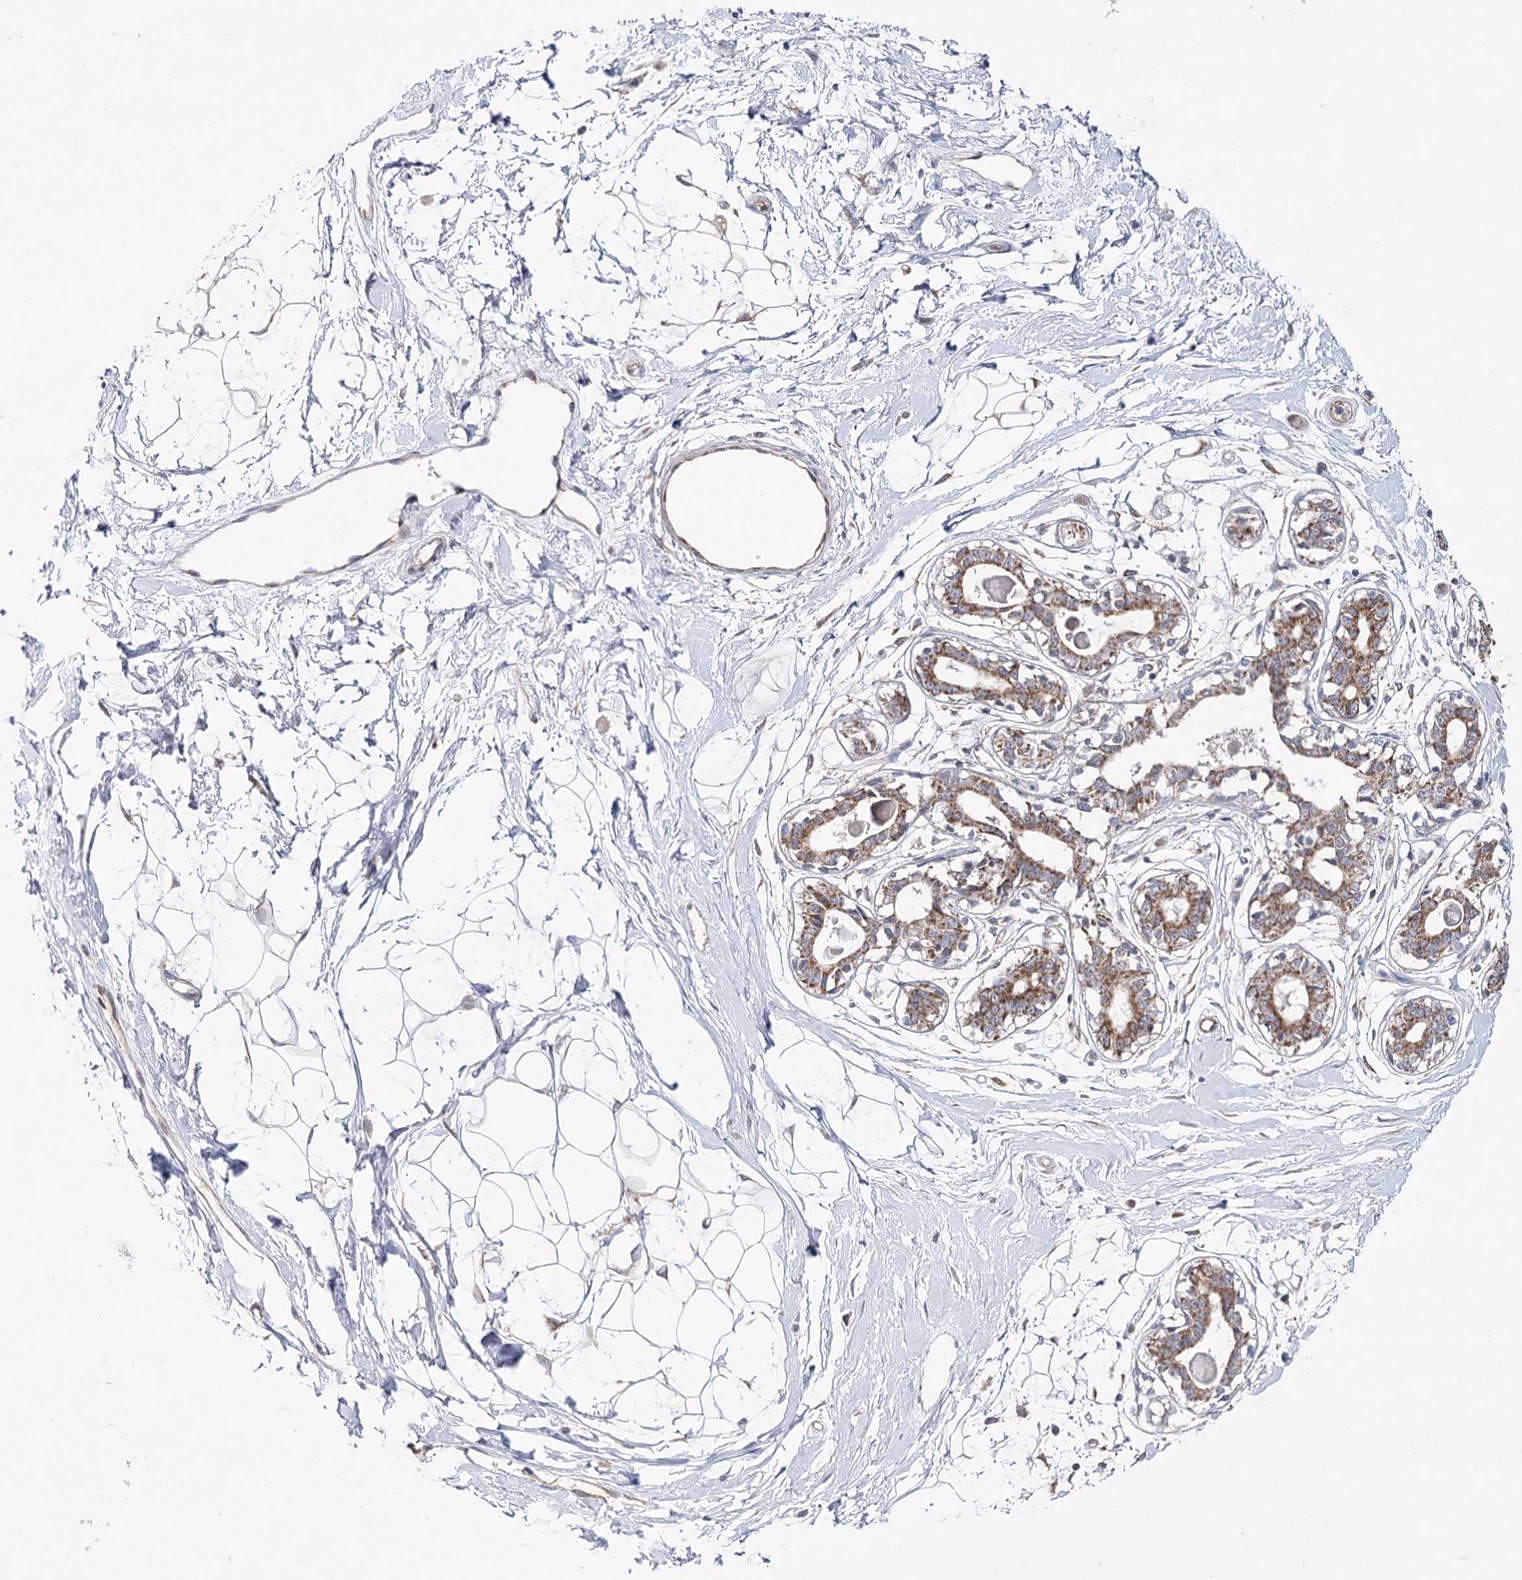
{"staining": {"intensity": "weak", "quantity": "25%-75%", "location": "cytoplasmic/membranous"}, "tissue": "breast", "cell_type": "Adipocytes", "image_type": "normal", "snomed": [{"axis": "morphology", "description": "Normal tissue, NOS"}, {"axis": "topography", "description": "Breast"}], "caption": "Weak cytoplasmic/membranous staining is appreciated in approximately 25%-75% of adipocytes in normal breast. The staining is performed using DAB (3,3'-diaminobenzidine) brown chromogen to label protein expression. The nuclei are counter-stained blue using hematoxylin.", "gene": "ECHDC3", "patient": {"sex": "female", "age": 45}}